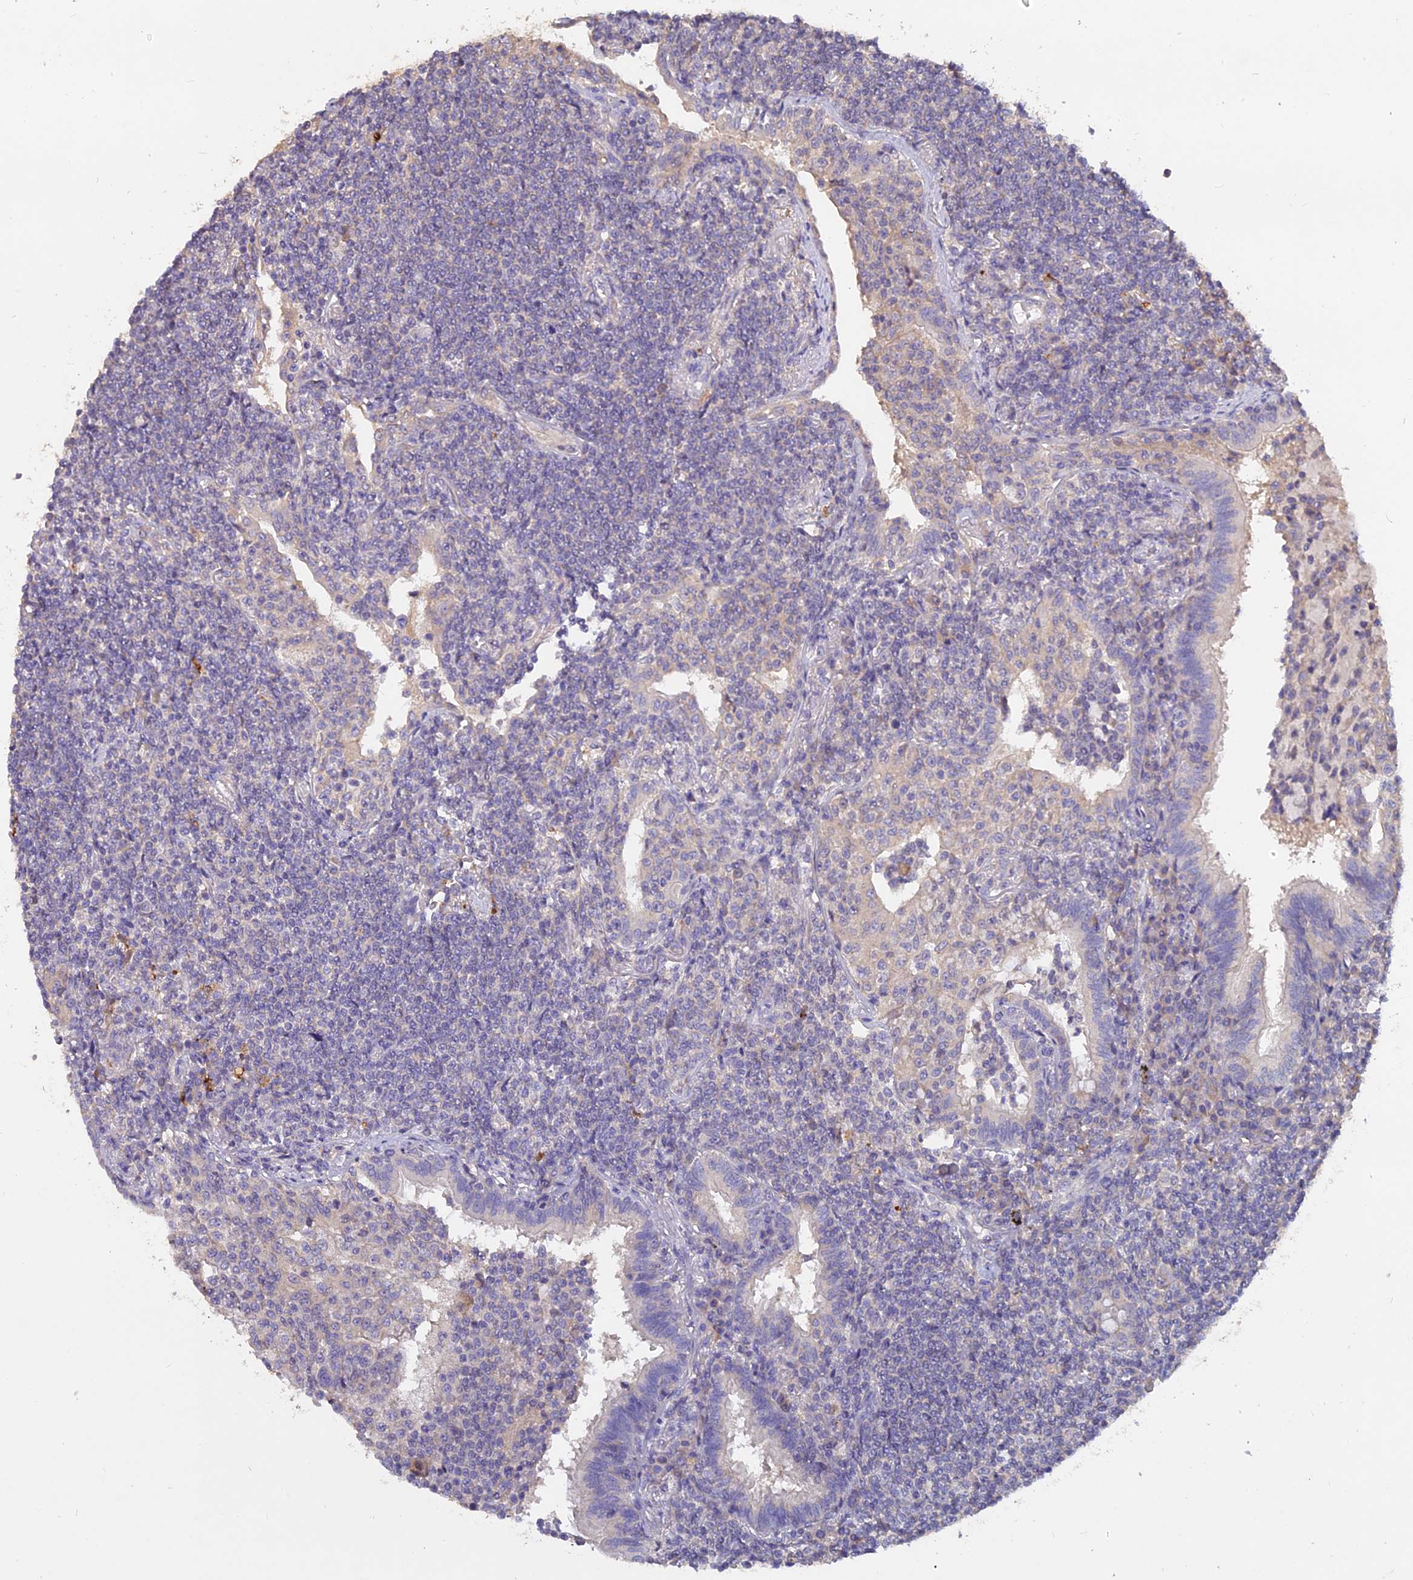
{"staining": {"intensity": "negative", "quantity": "none", "location": "none"}, "tissue": "lymphoma", "cell_type": "Tumor cells", "image_type": "cancer", "snomed": [{"axis": "morphology", "description": "Malignant lymphoma, non-Hodgkin's type, Low grade"}, {"axis": "topography", "description": "Lung"}], "caption": "This is a micrograph of immunohistochemistry (IHC) staining of malignant lymphoma, non-Hodgkin's type (low-grade), which shows no expression in tumor cells. The staining is performed using DAB (3,3'-diaminobenzidine) brown chromogen with nuclei counter-stained in using hematoxylin.", "gene": "SLC26A4", "patient": {"sex": "female", "age": 71}}